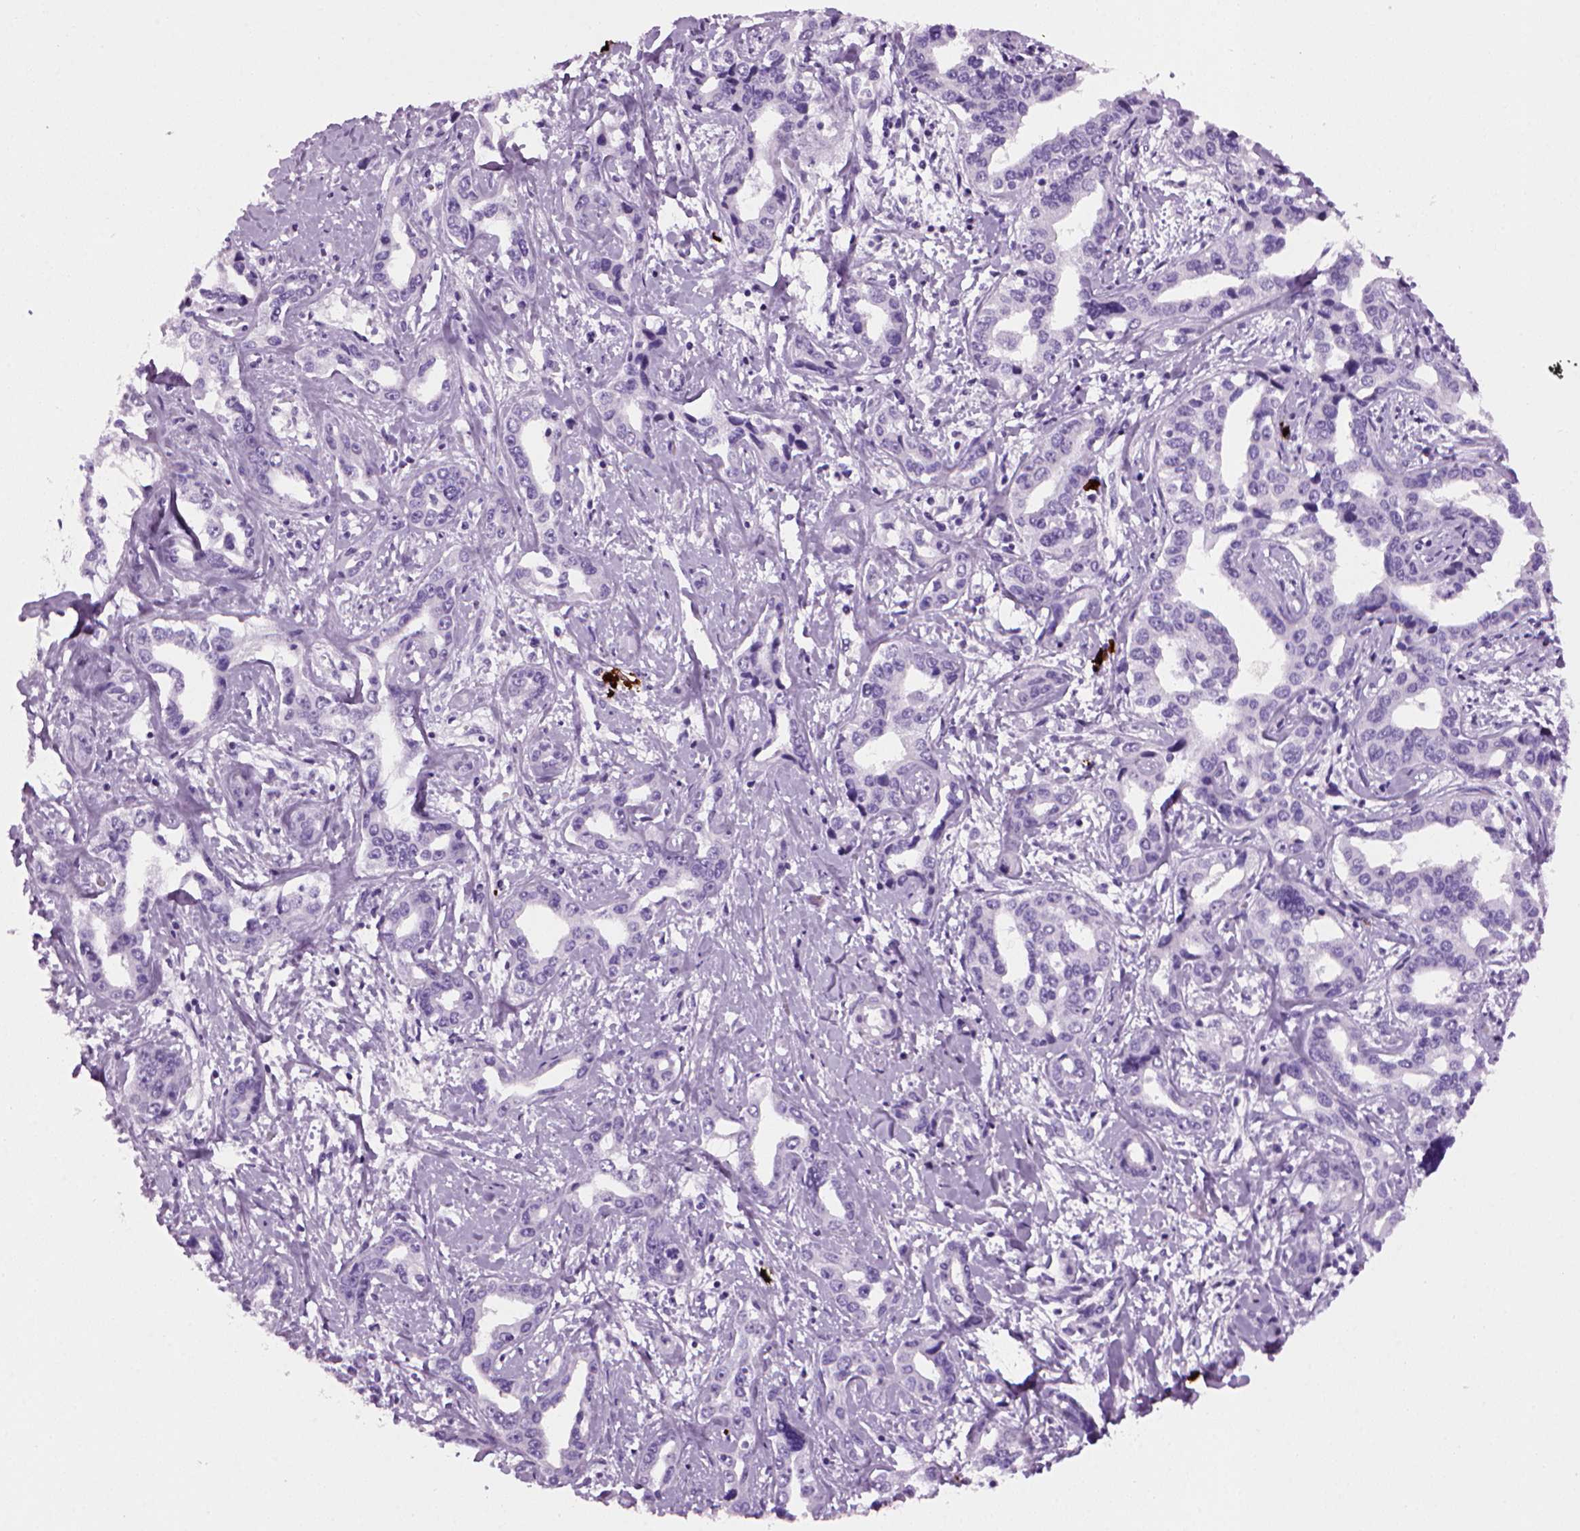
{"staining": {"intensity": "negative", "quantity": "none", "location": "none"}, "tissue": "liver cancer", "cell_type": "Tumor cells", "image_type": "cancer", "snomed": [{"axis": "morphology", "description": "Cholangiocarcinoma"}, {"axis": "topography", "description": "Liver"}], "caption": "Tumor cells are negative for protein expression in human cholangiocarcinoma (liver).", "gene": "MZB1", "patient": {"sex": "male", "age": 59}}